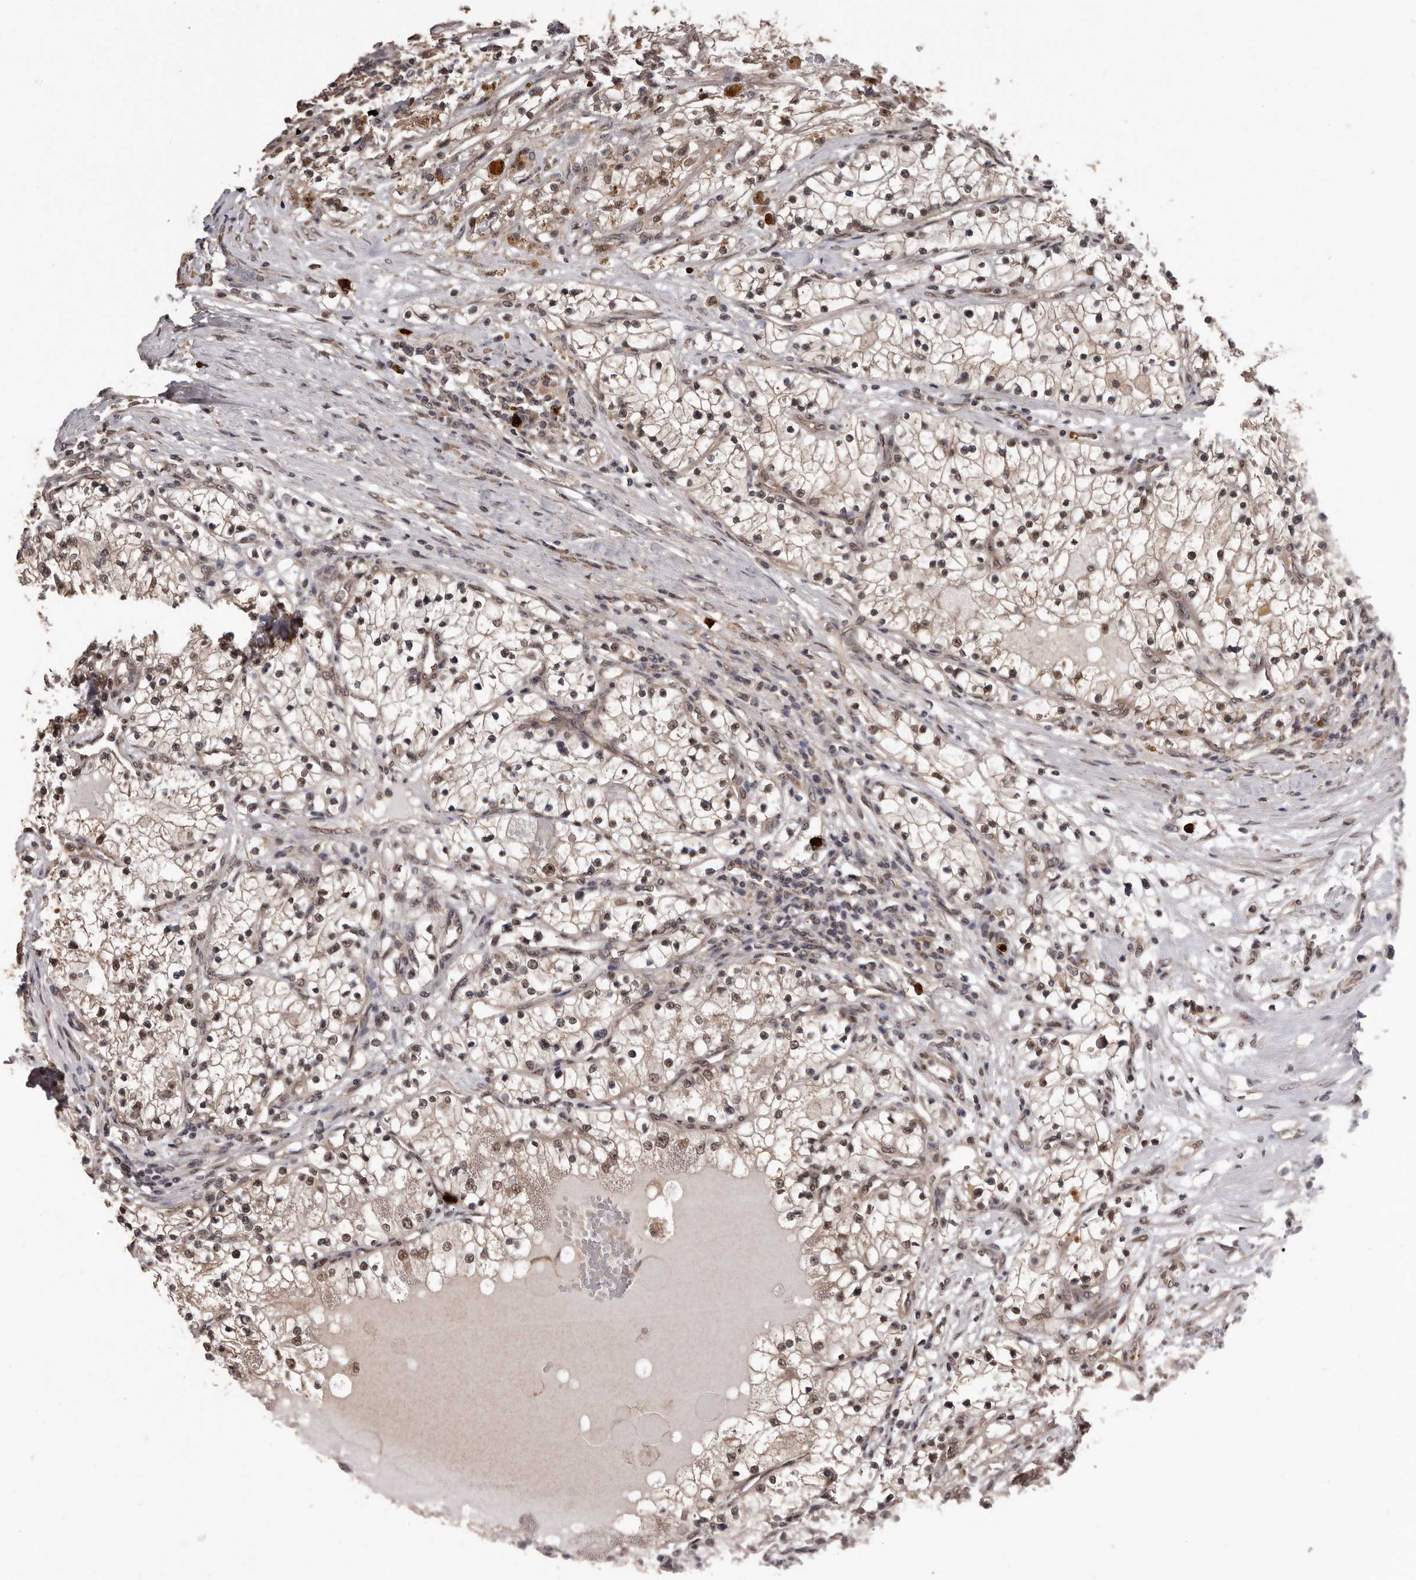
{"staining": {"intensity": "weak", "quantity": "25%-75%", "location": "cytoplasmic/membranous,nuclear"}, "tissue": "renal cancer", "cell_type": "Tumor cells", "image_type": "cancer", "snomed": [{"axis": "morphology", "description": "Normal tissue, NOS"}, {"axis": "morphology", "description": "Adenocarcinoma, NOS"}, {"axis": "topography", "description": "Kidney"}], "caption": "Weak cytoplasmic/membranous and nuclear staining for a protein is seen in approximately 25%-75% of tumor cells of renal adenocarcinoma using IHC.", "gene": "VPS37A", "patient": {"sex": "male", "age": 68}}